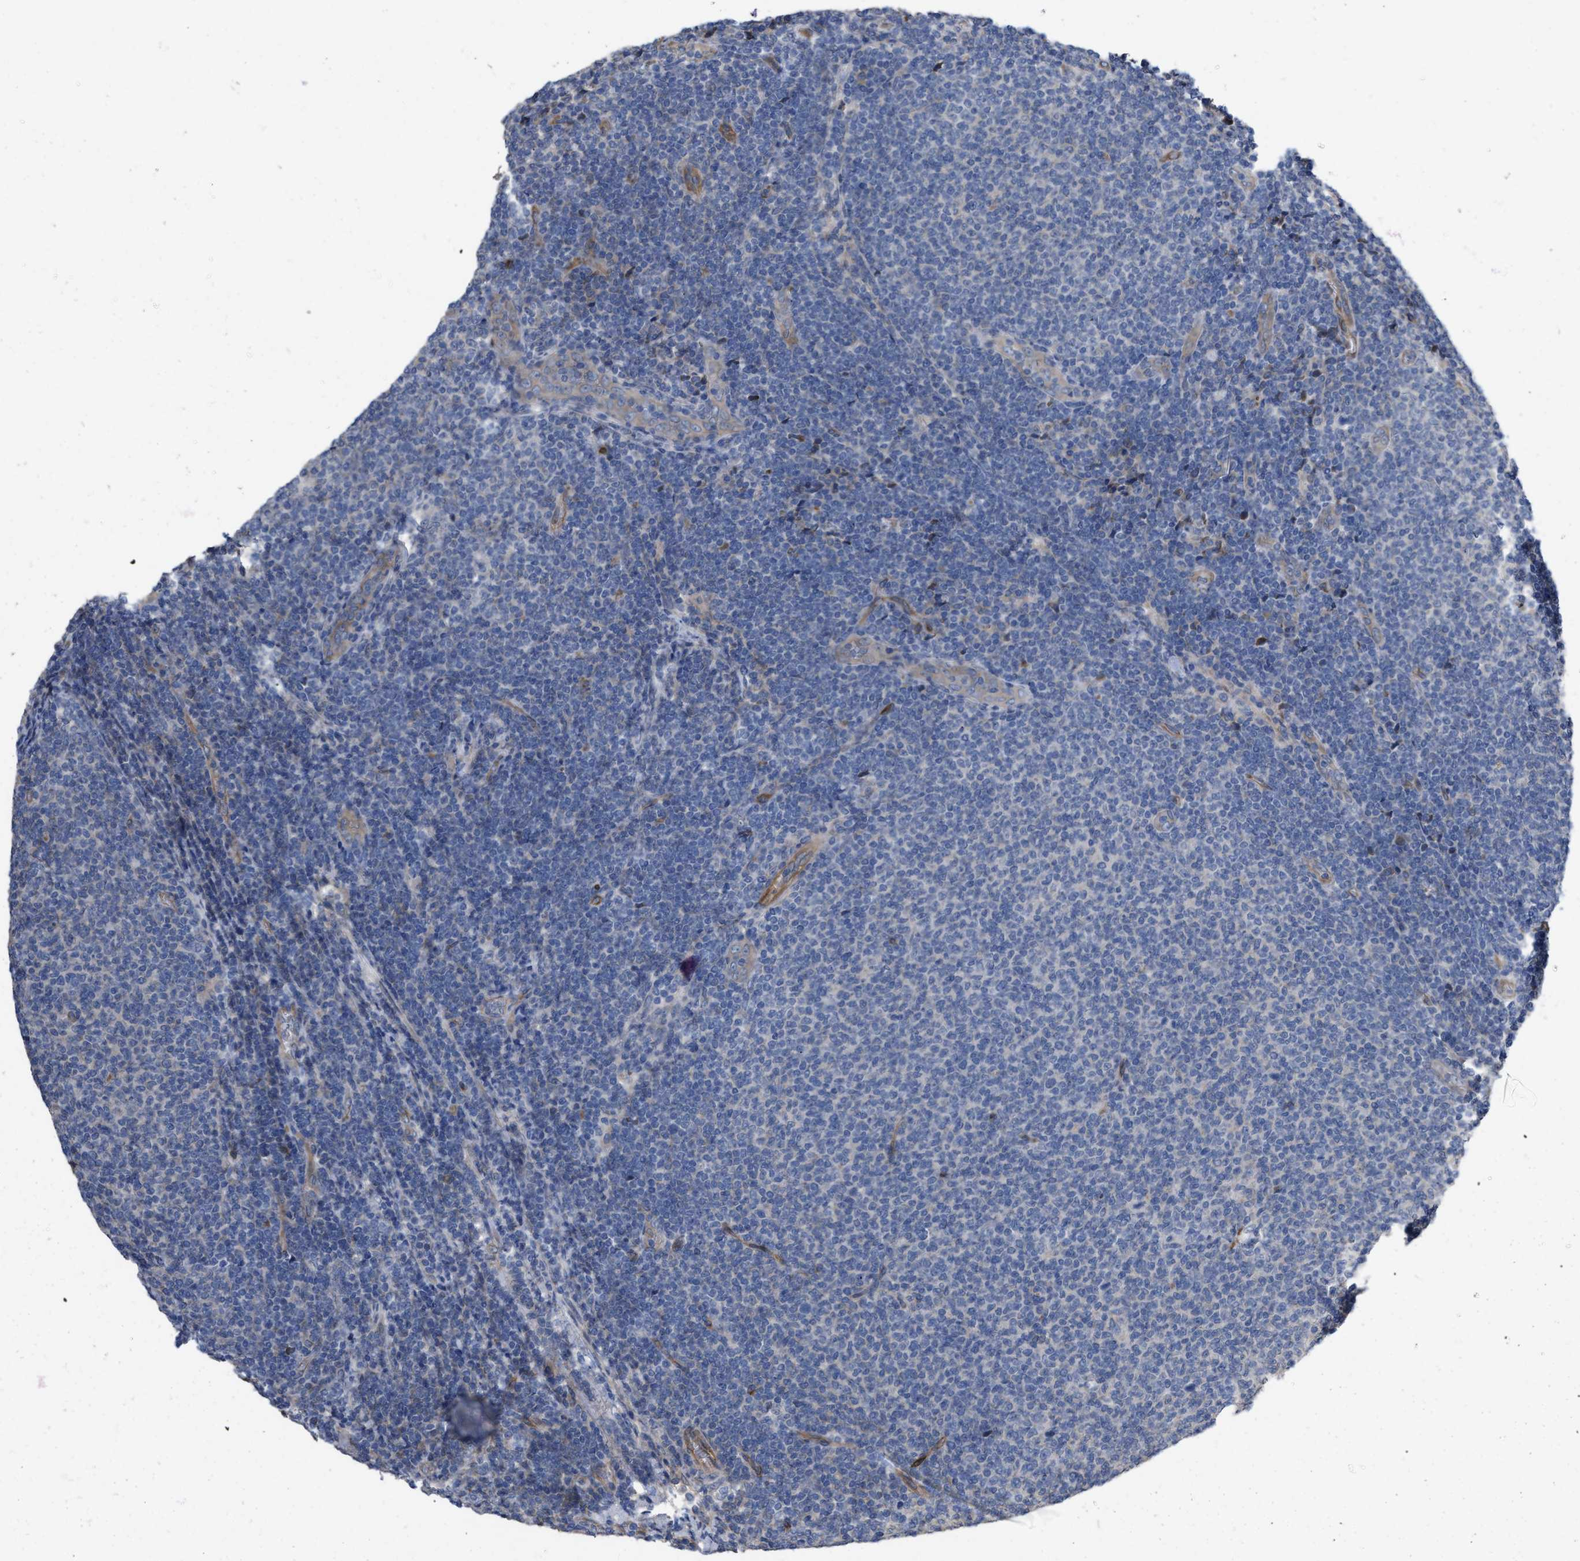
{"staining": {"intensity": "negative", "quantity": "none", "location": "none"}, "tissue": "lymphoma", "cell_type": "Tumor cells", "image_type": "cancer", "snomed": [{"axis": "morphology", "description": "Malignant lymphoma, non-Hodgkin's type, Low grade"}, {"axis": "topography", "description": "Lymph node"}], "caption": "There is no significant expression in tumor cells of lymphoma.", "gene": "SLC4A11", "patient": {"sex": "male", "age": 66}}